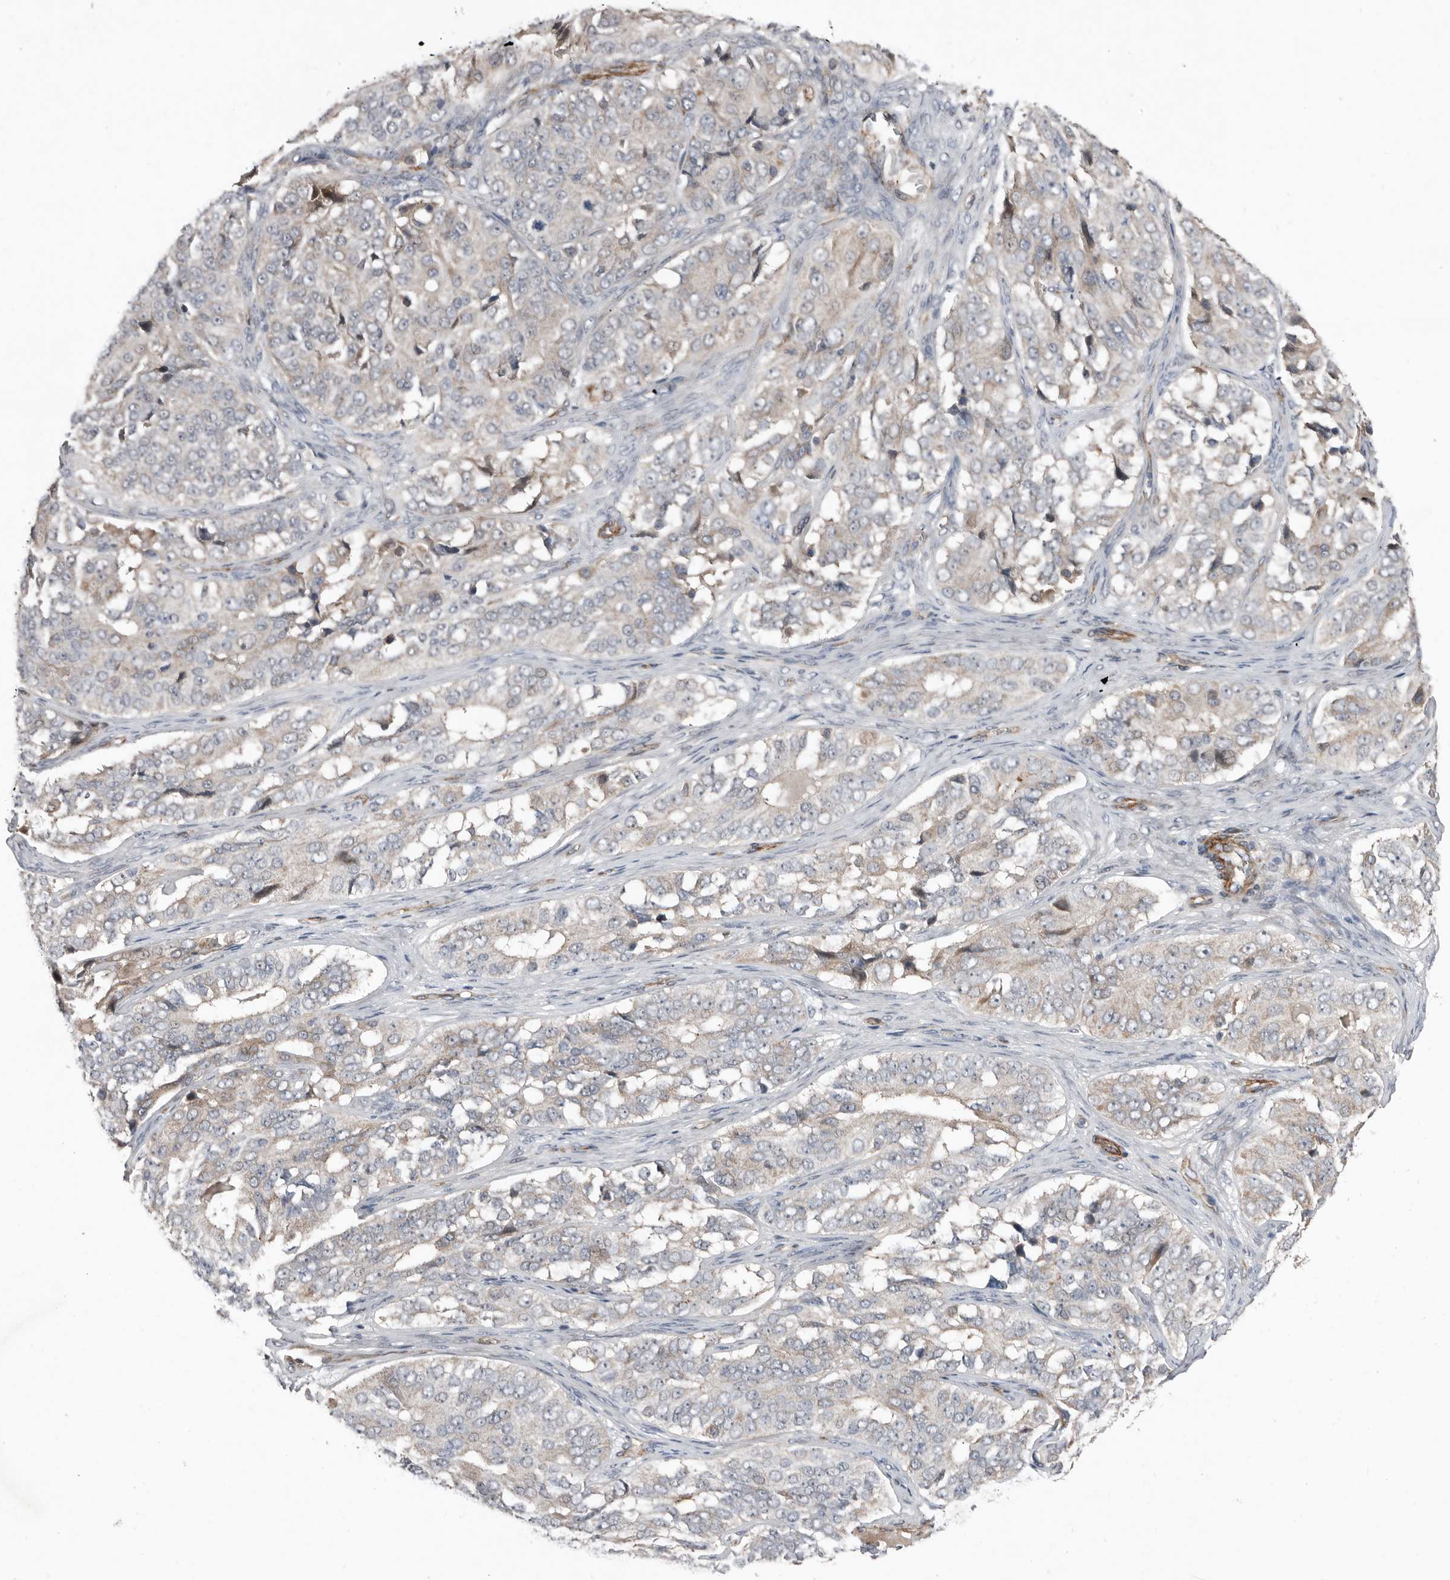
{"staining": {"intensity": "negative", "quantity": "none", "location": "none"}, "tissue": "ovarian cancer", "cell_type": "Tumor cells", "image_type": "cancer", "snomed": [{"axis": "morphology", "description": "Carcinoma, endometroid"}, {"axis": "topography", "description": "Ovary"}], "caption": "IHC photomicrograph of neoplastic tissue: ovarian endometroid carcinoma stained with DAB (3,3'-diaminobenzidine) displays no significant protein expression in tumor cells. (Stains: DAB (3,3'-diaminobenzidine) immunohistochemistry (IHC) with hematoxylin counter stain, Microscopy: brightfield microscopy at high magnification).", "gene": "RANBP17", "patient": {"sex": "female", "age": 51}}